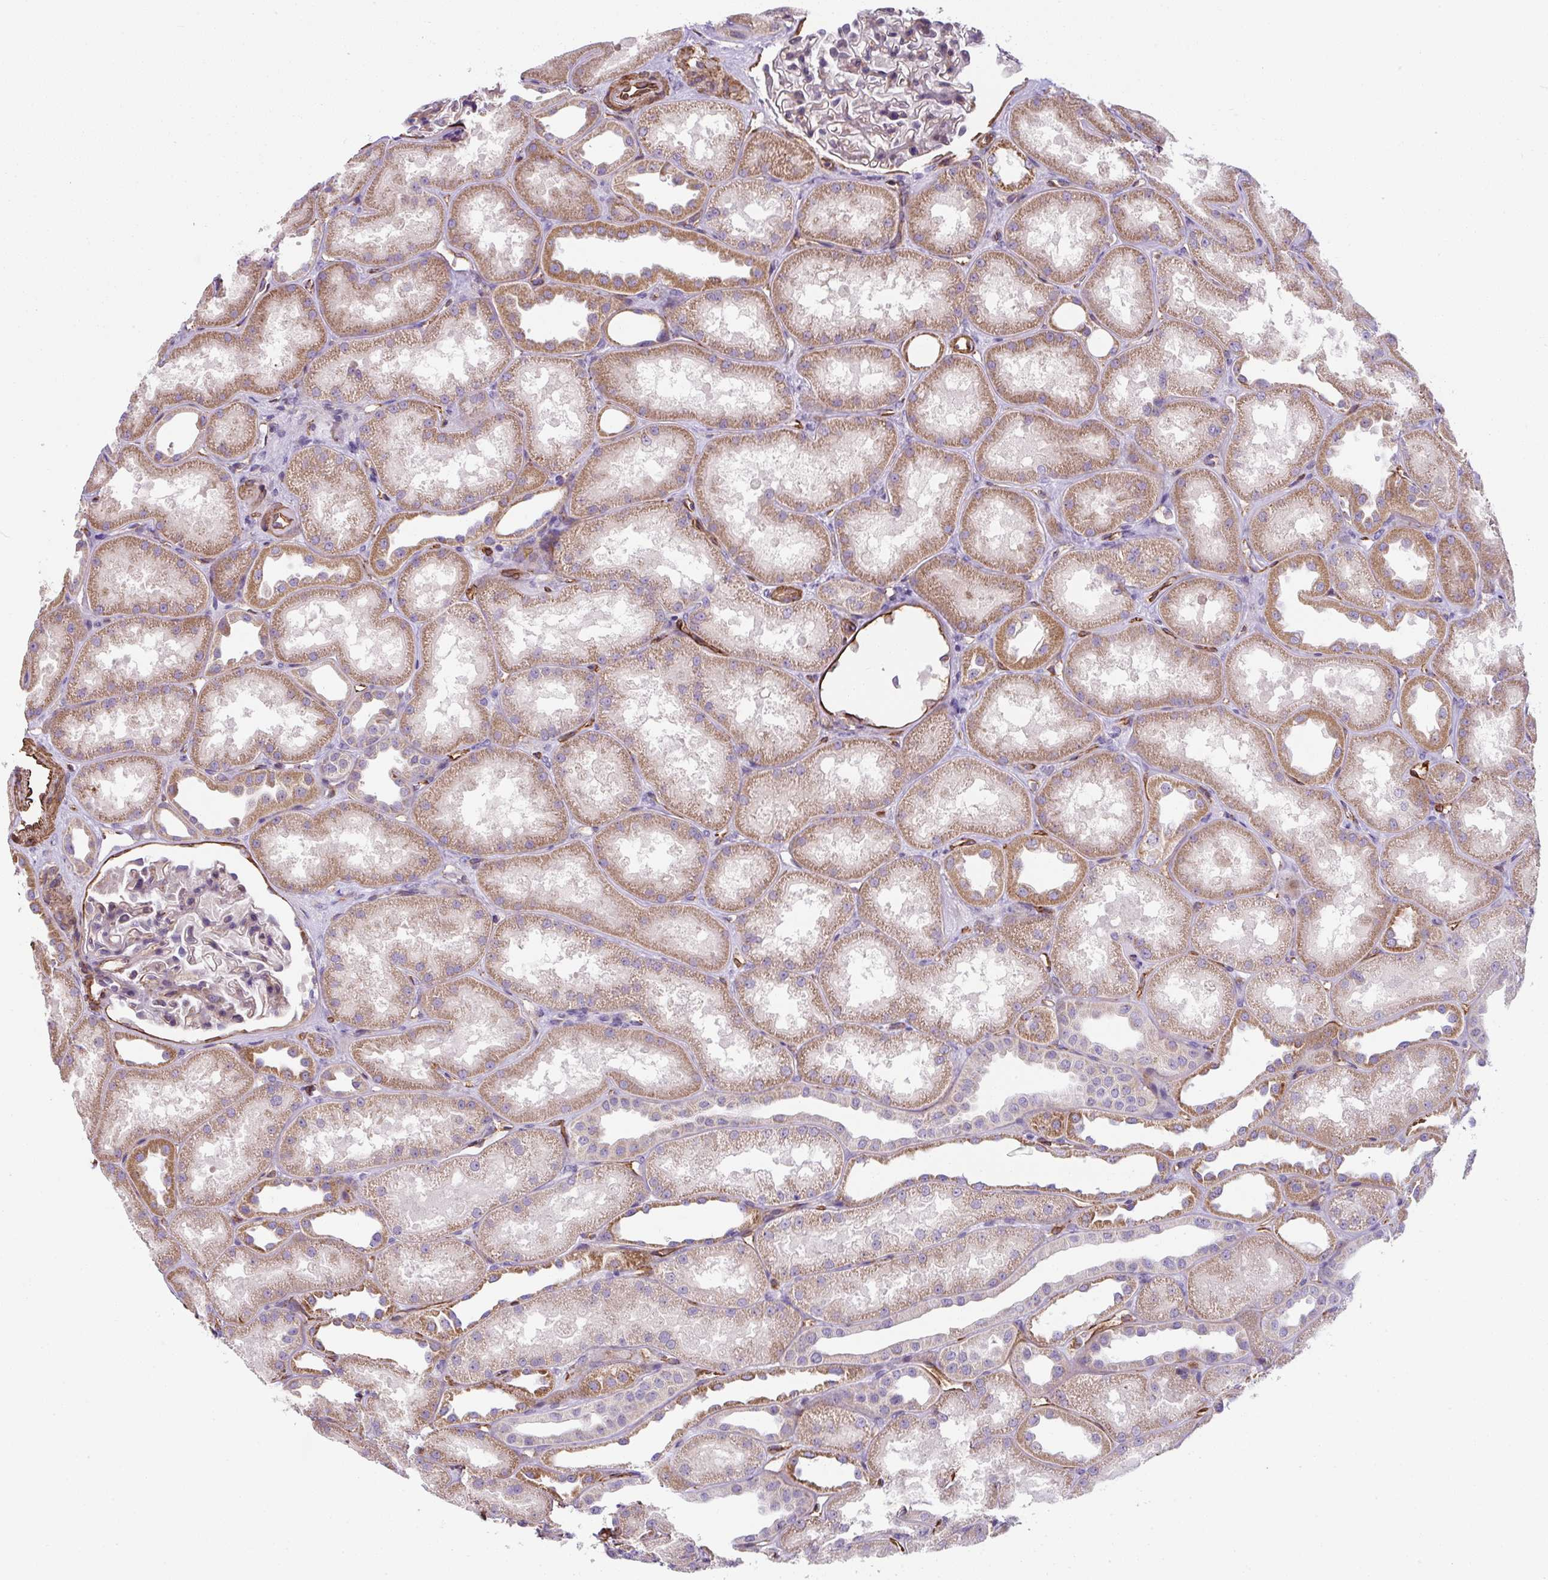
{"staining": {"intensity": "weak", "quantity": "25%-75%", "location": "cytoplasmic/membranous"}, "tissue": "kidney", "cell_type": "Cells in glomeruli", "image_type": "normal", "snomed": [{"axis": "morphology", "description": "Normal tissue, NOS"}, {"axis": "topography", "description": "Kidney"}], "caption": "Cells in glomeruli reveal weak cytoplasmic/membranous staining in about 25%-75% of cells in normal kidney. The staining was performed using DAB (3,3'-diaminobenzidine) to visualize the protein expression in brown, while the nuclei were stained in blue with hematoxylin (Magnification: 20x).", "gene": "ANKUB1", "patient": {"sex": "male", "age": 61}}